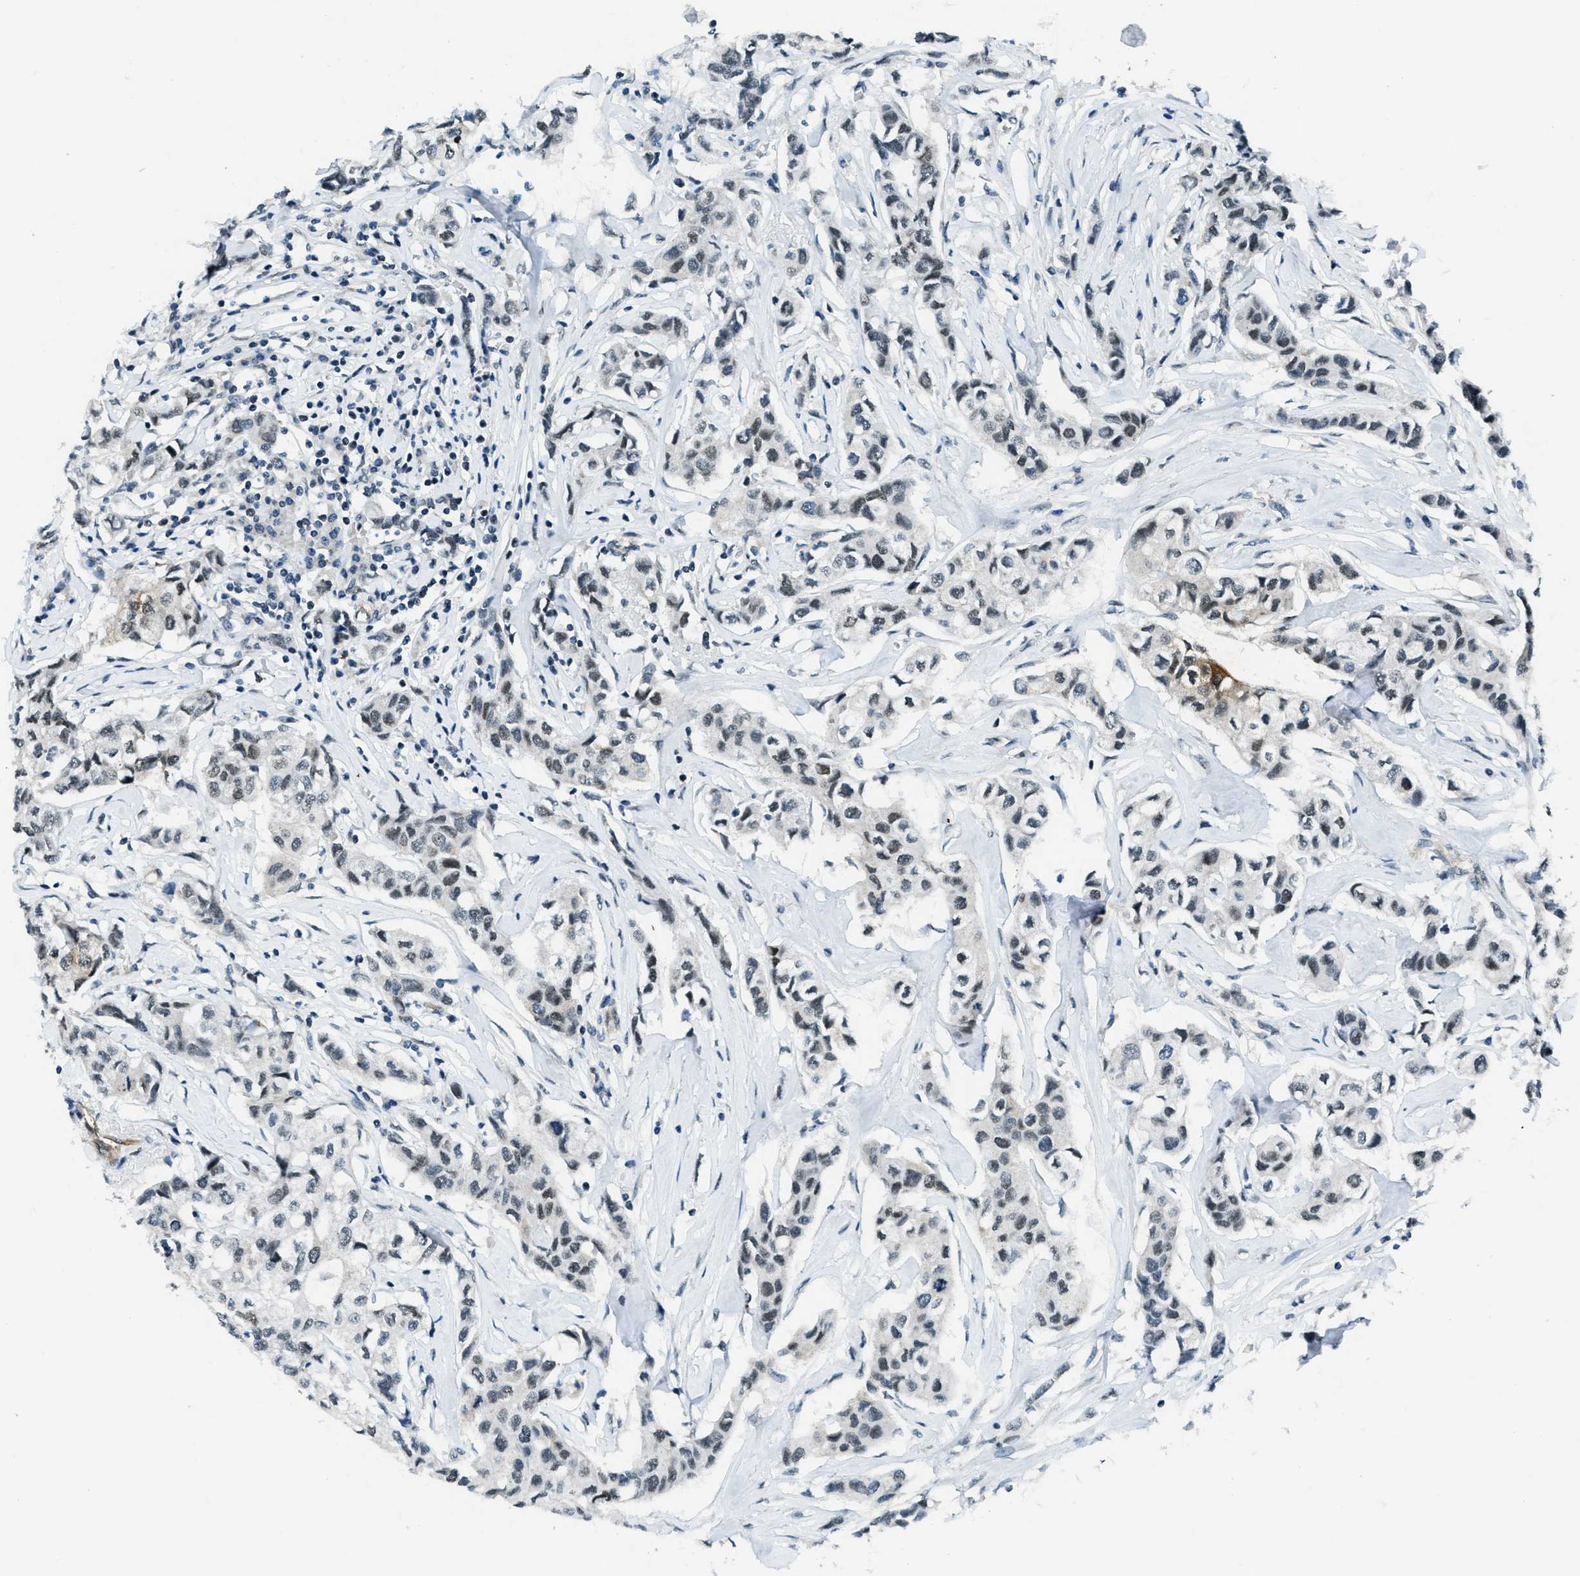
{"staining": {"intensity": "weak", "quantity": "25%-75%", "location": "nuclear"}, "tissue": "breast cancer", "cell_type": "Tumor cells", "image_type": "cancer", "snomed": [{"axis": "morphology", "description": "Duct carcinoma"}, {"axis": "topography", "description": "Breast"}], "caption": "Immunohistochemical staining of breast invasive ductal carcinoma exhibits low levels of weak nuclear expression in approximately 25%-75% of tumor cells.", "gene": "KLF6", "patient": {"sex": "female", "age": 80}}